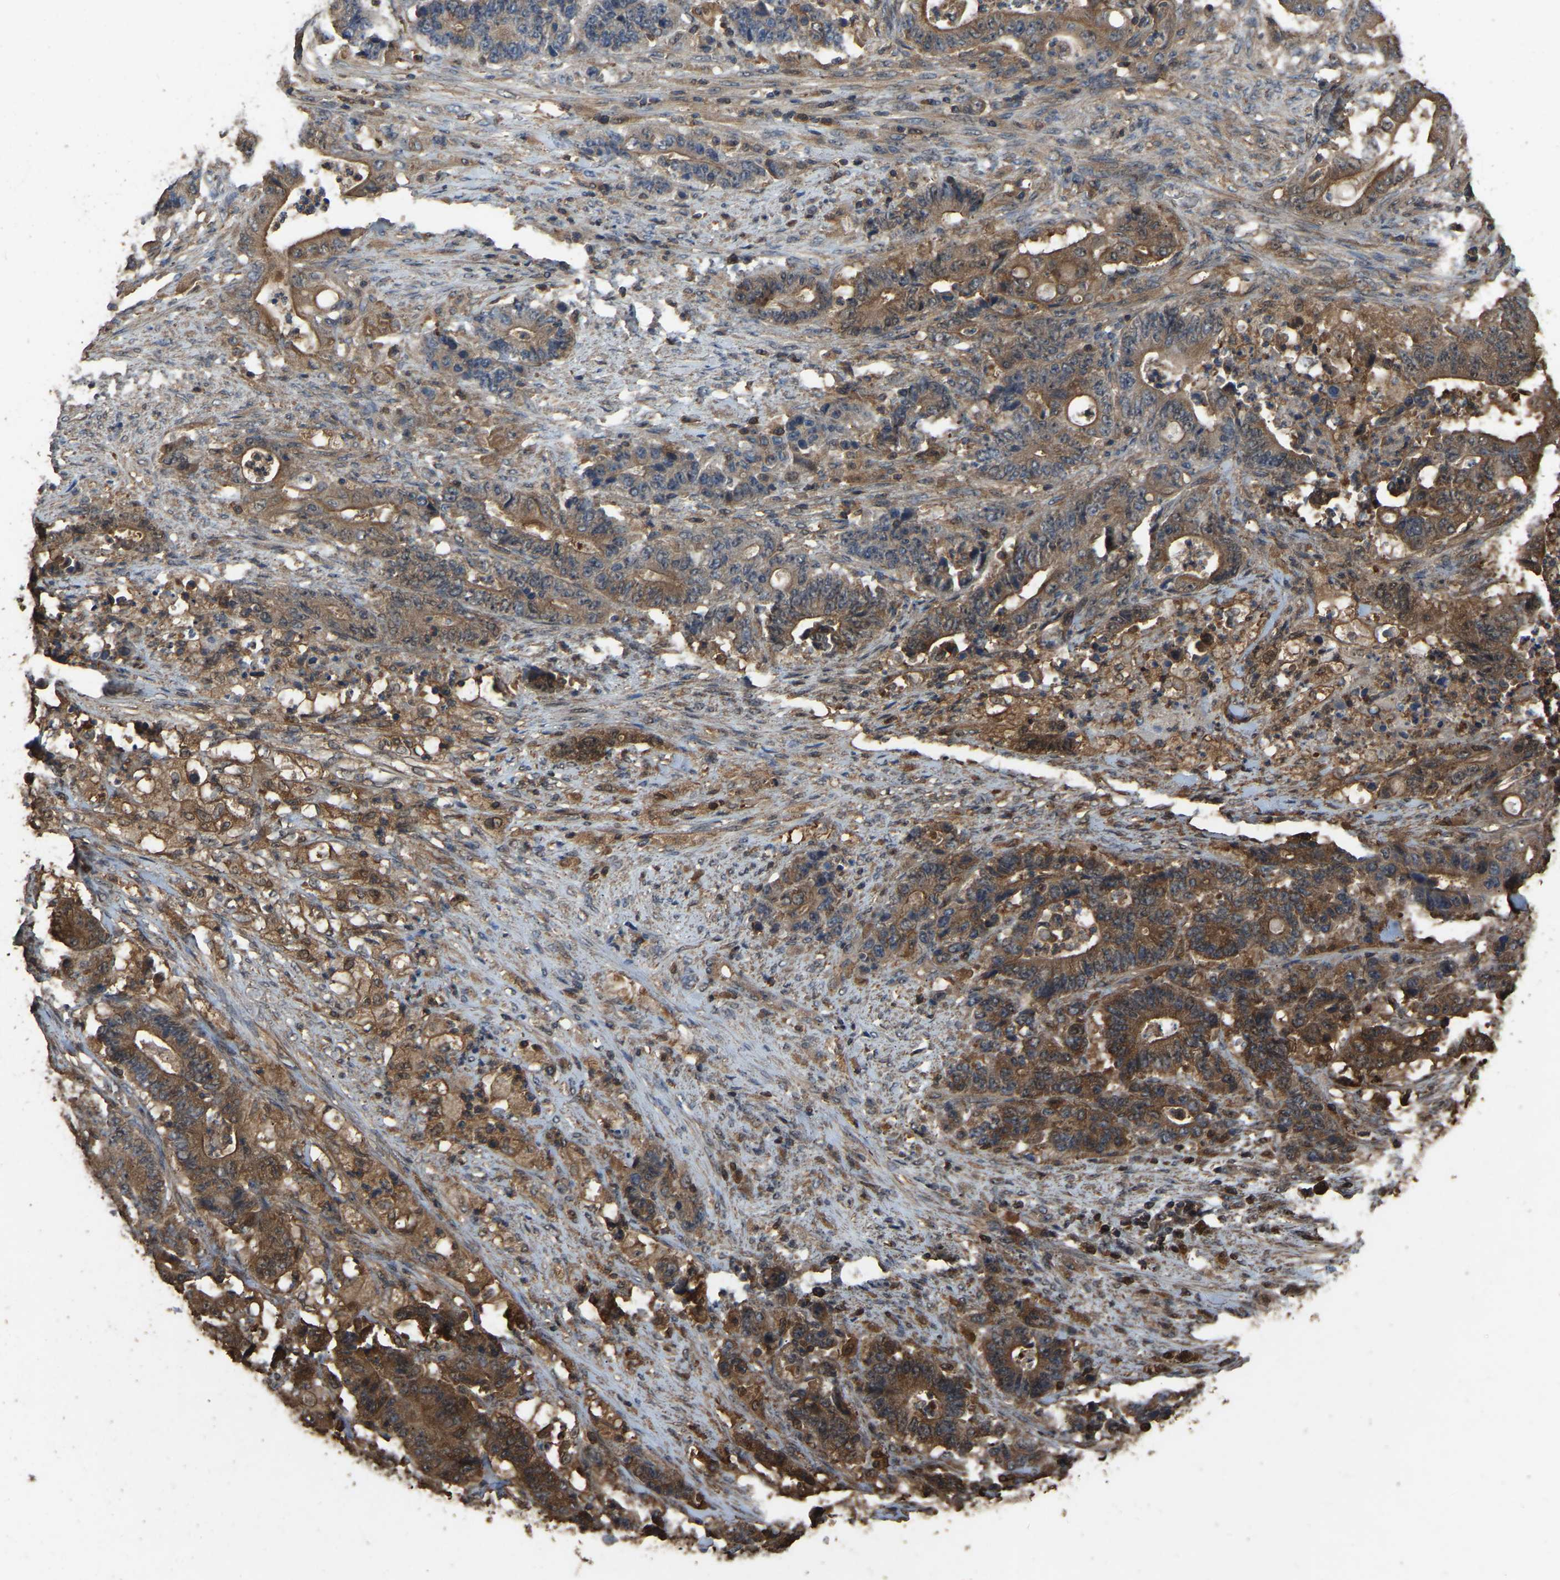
{"staining": {"intensity": "moderate", "quantity": ">75%", "location": "cytoplasmic/membranous"}, "tissue": "stomach cancer", "cell_type": "Tumor cells", "image_type": "cancer", "snomed": [{"axis": "morphology", "description": "Adenocarcinoma, NOS"}, {"axis": "topography", "description": "Stomach"}], "caption": "The image exhibits staining of adenocarcinoma (stomach), revealing moderate cytoplasmic/membranous protein staining (brown color) within tumor cells. (Brightfield microscopy of DAB IHC at high magnification).", "gene": "FHIT", "patient": {"sex": "female", "age": 73}}